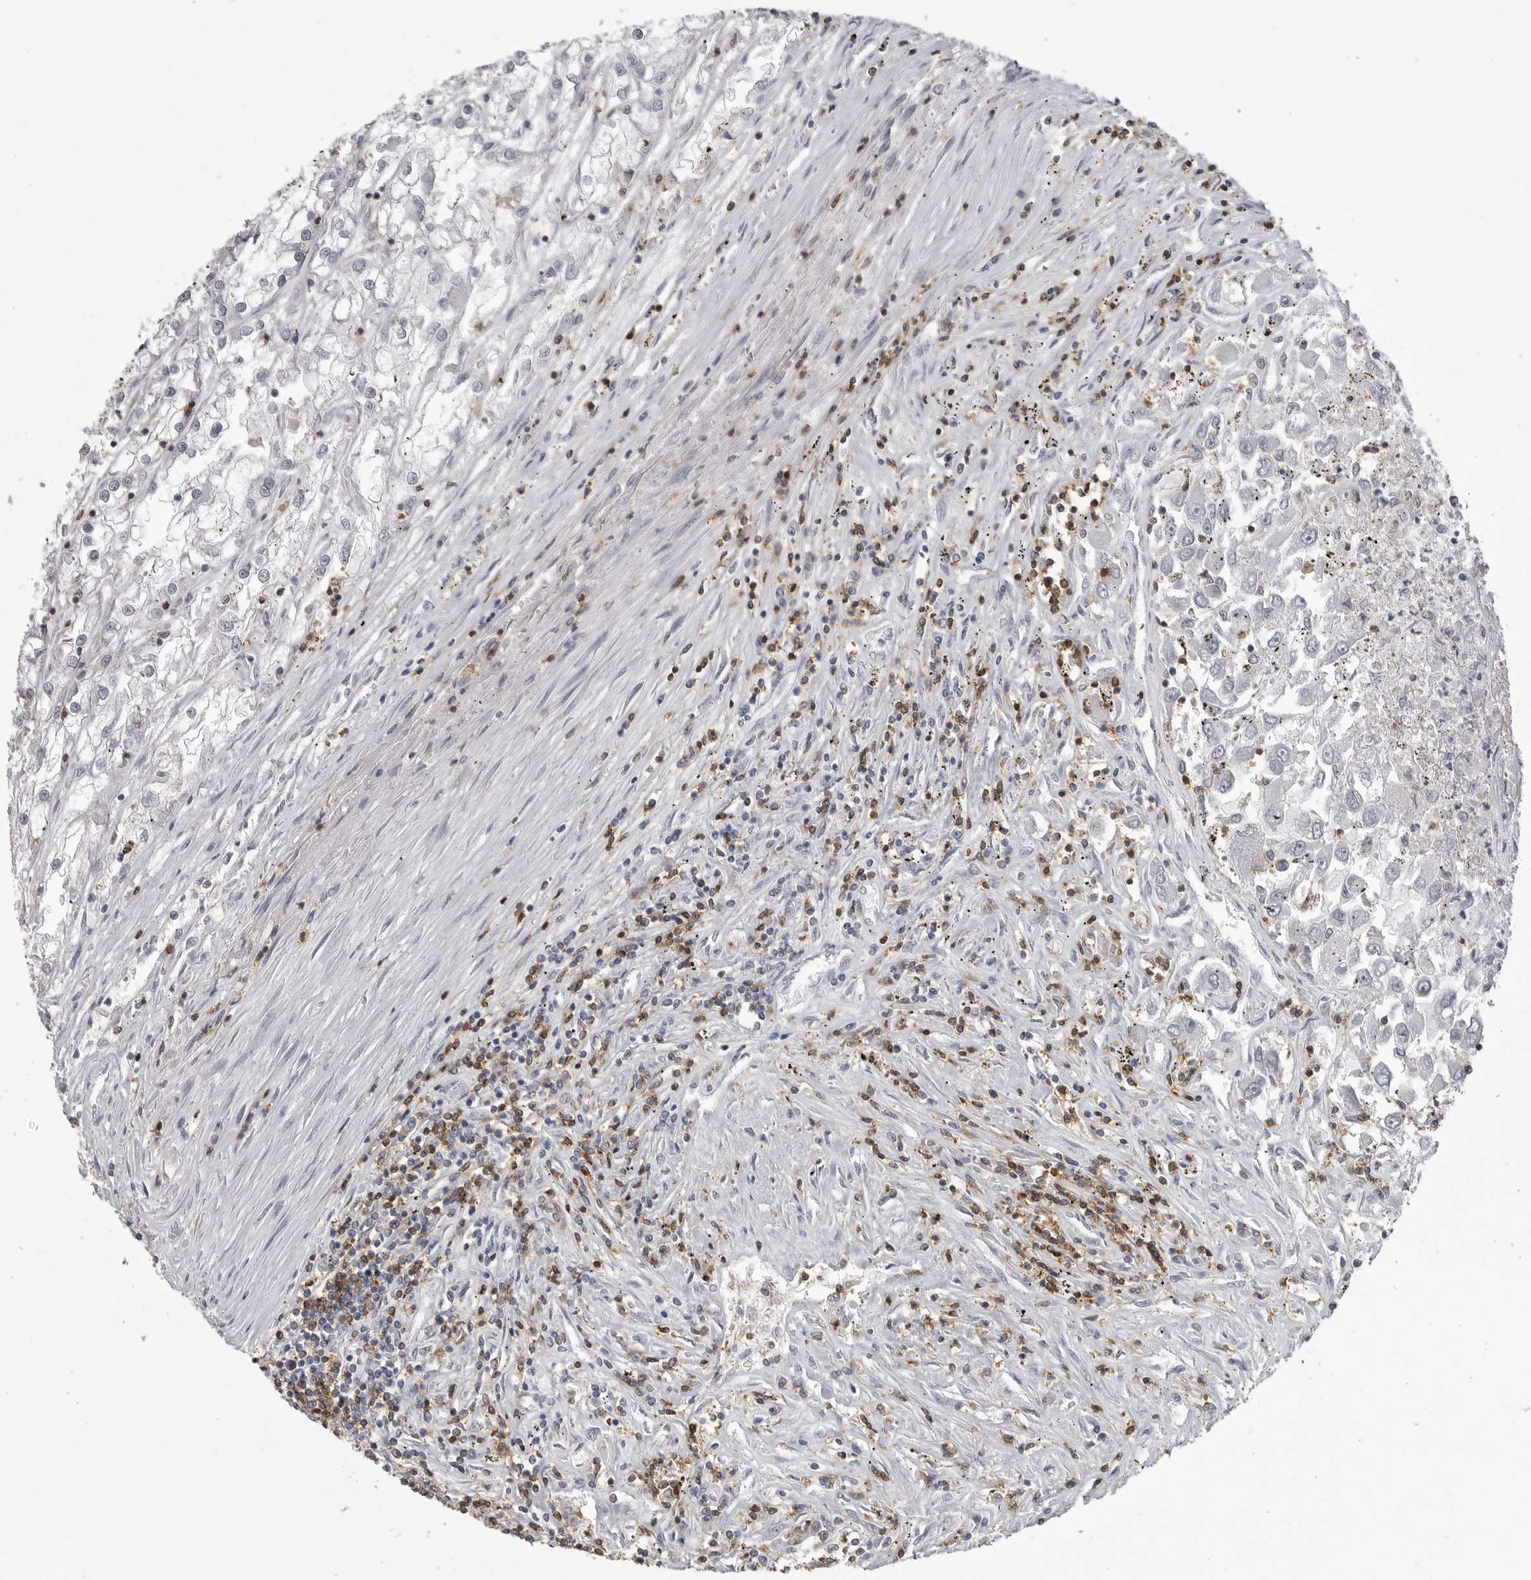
{"staining": {"intensity": "negative", "quantity": "none", "location": "none"}, "tissue": "renal cancer", "cell_type": "Tumor cells", "image_type": "cancer", "snomed": [{"axis": "morphology", "description": "Adenocarcinoma, NOS"}, {"axis": "topography", "description": "Kidney"}], "caption": "Protein analysis of adenocarcinoma (renal) reveals no significant positivity in tumor cells. Brightfield microscopy of immunohistochemistry (IHC) stained with DAB (3,3'-diaminobenzidine) (brown) and hematoxylin (blue), captured at high magnification.", "gene": "ITGAL", "patient": {"sex": "female", "age": 52}}